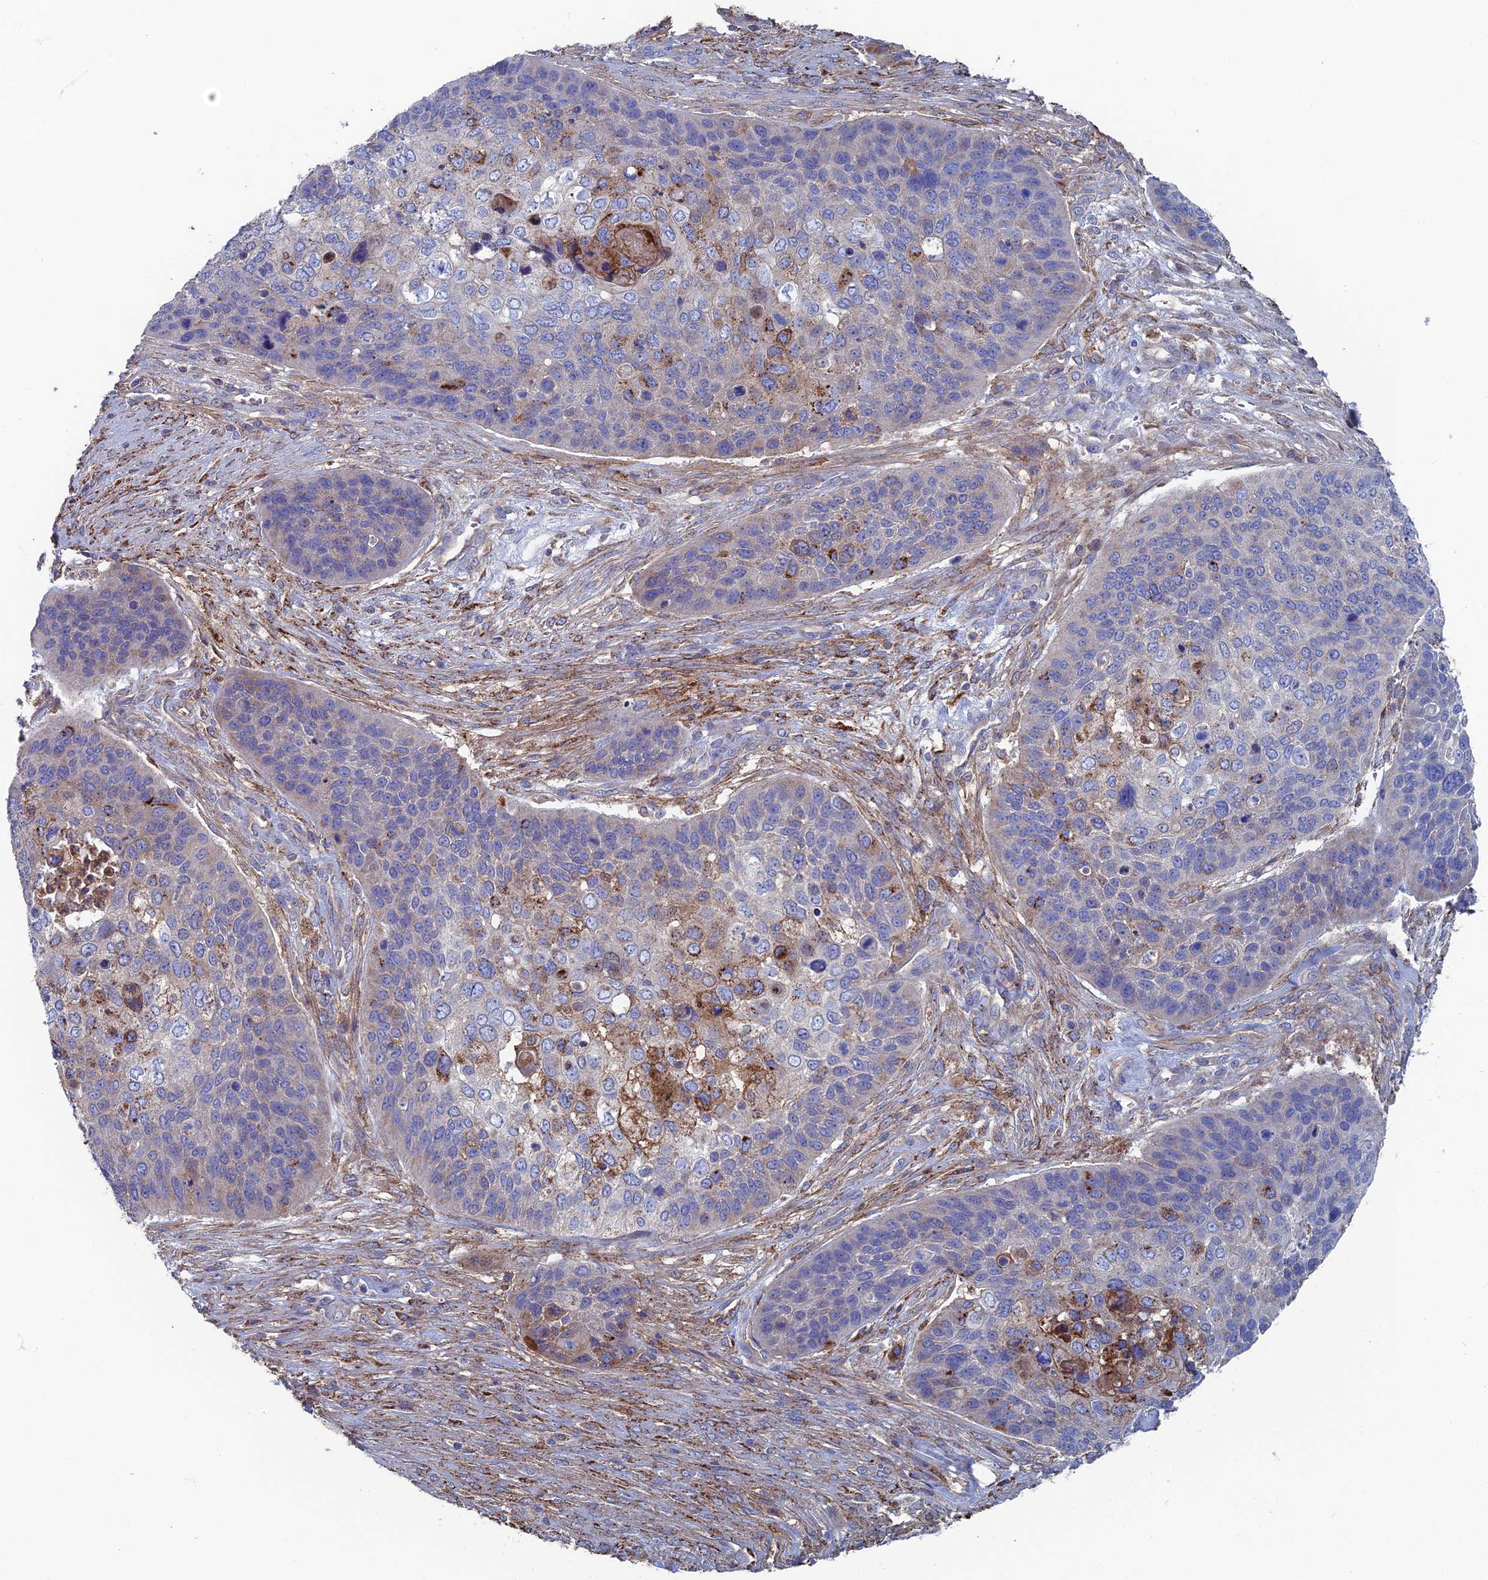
{"staining": {"intensity": "negative", "quantity": "none", "location": "none"}, "tissue": "skin cancer", "cell_type": "Tumor cells", "image_type": "cancer", "snomed": [{"axis": "morphology", "description": "Basal cell carcinoma"}, {"axis": "topography", "description": "Skin"}], "caption": "This micrograph is of skin cancer (basal cell carcinoma) stained with immunohistochemistry (IHC) to label a protein in brown with the nuclei are counter-stained blue. There is no staining in tumor cells. The staining is performed using DAB (3,3'-diaminobenzidine) brown chromogen with nuclei counter-stained in using hematoxylin.", "gene": "SNX11", "patient": {"sex": "female", "age": 74}}